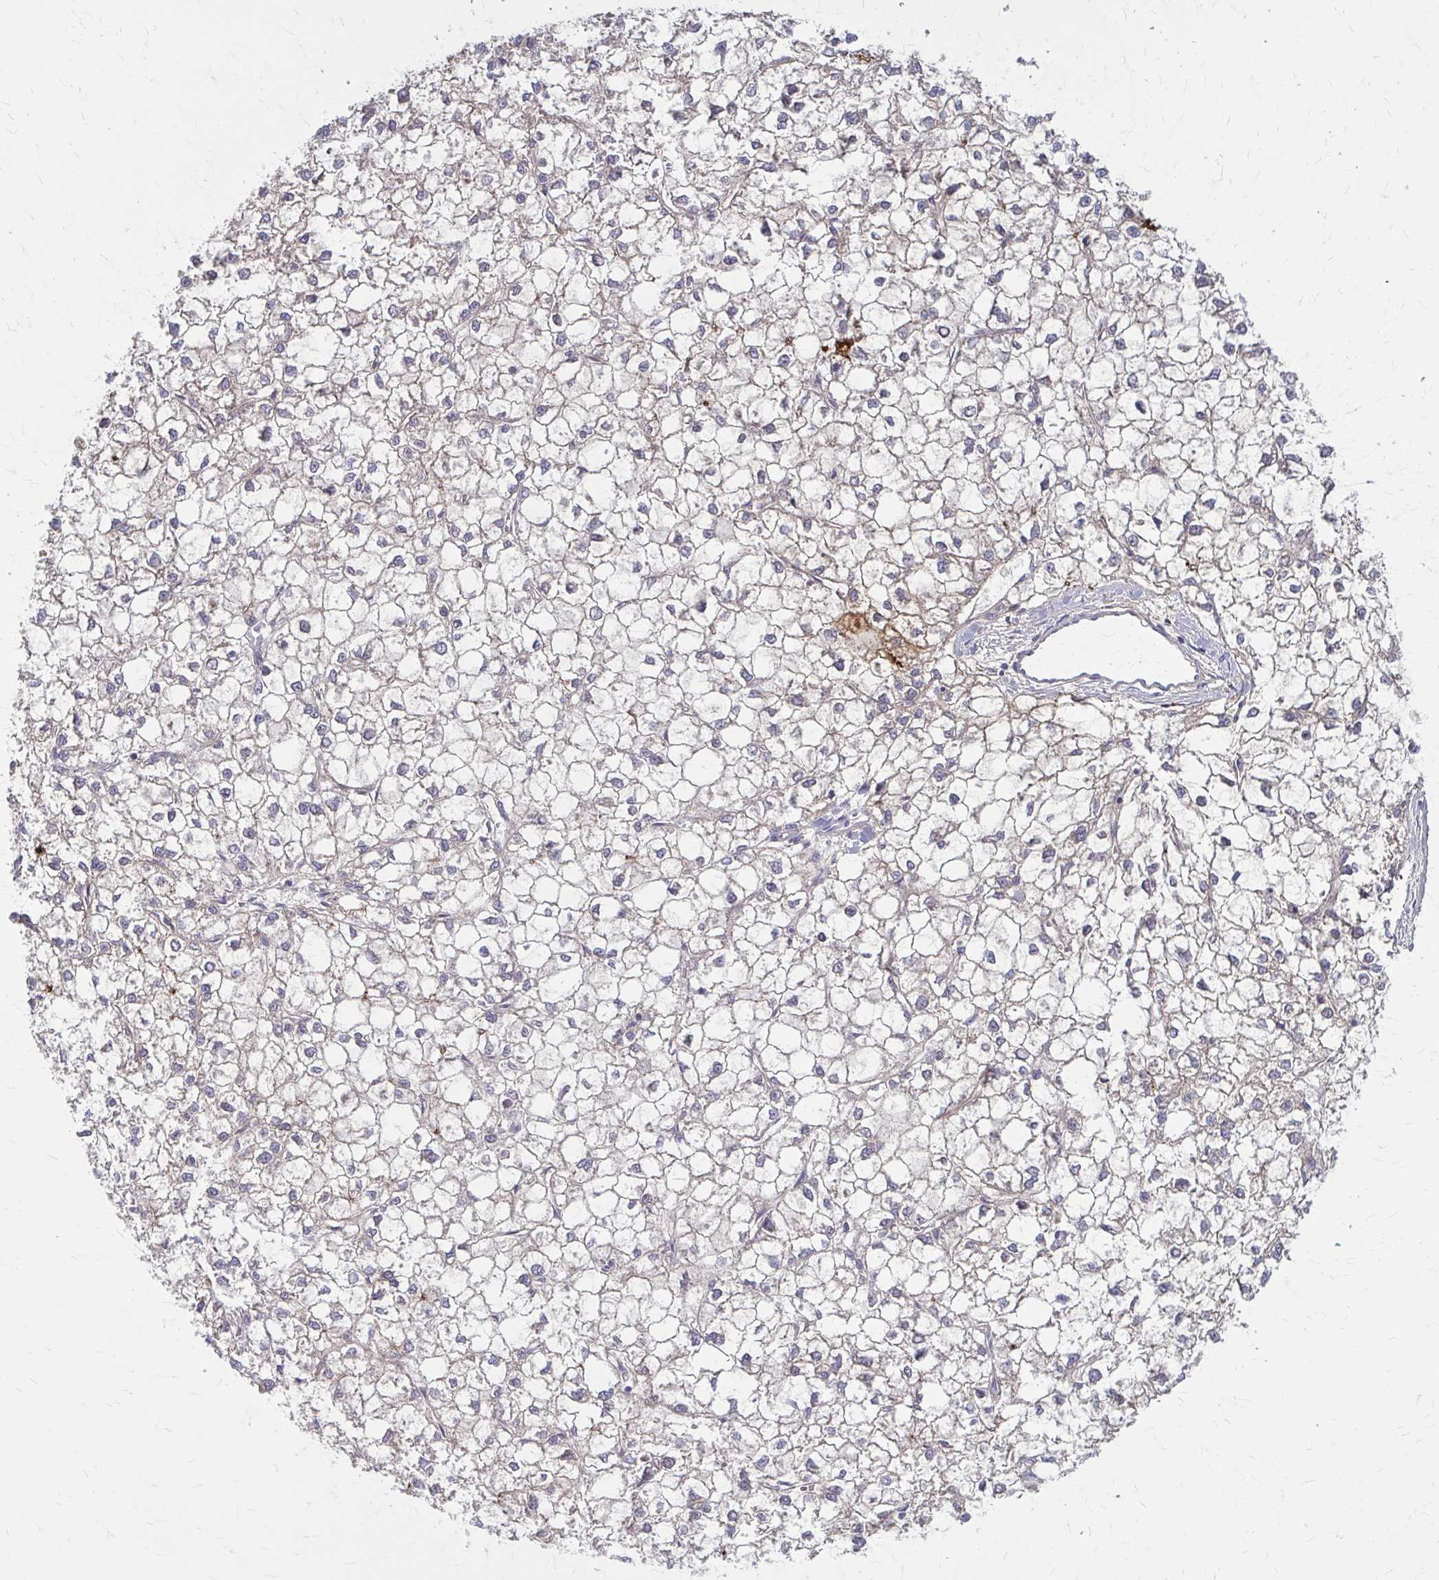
{"staining": {"intensity": "weak", "quantity": "25%-75%", "location": "cytoplasmic/membranous"}, "tissue": "liver cancer", "cell_type": "Tumor cells", "image_type": "cancer", "snomed": [{"axis": "morphology", "description": "Carcinoma, Hepatocellular, NOS"}, {"axis": "topography", "description": "Liver"}], "caption": "The immunohistochemical stain highlights weak cytoplasmic/membranous positivity in tumor cells of hepatocellular carcinoma (liver) tissue.", "gene": "SERPIND1", "patient": {"sex": "female", "age": 43}}